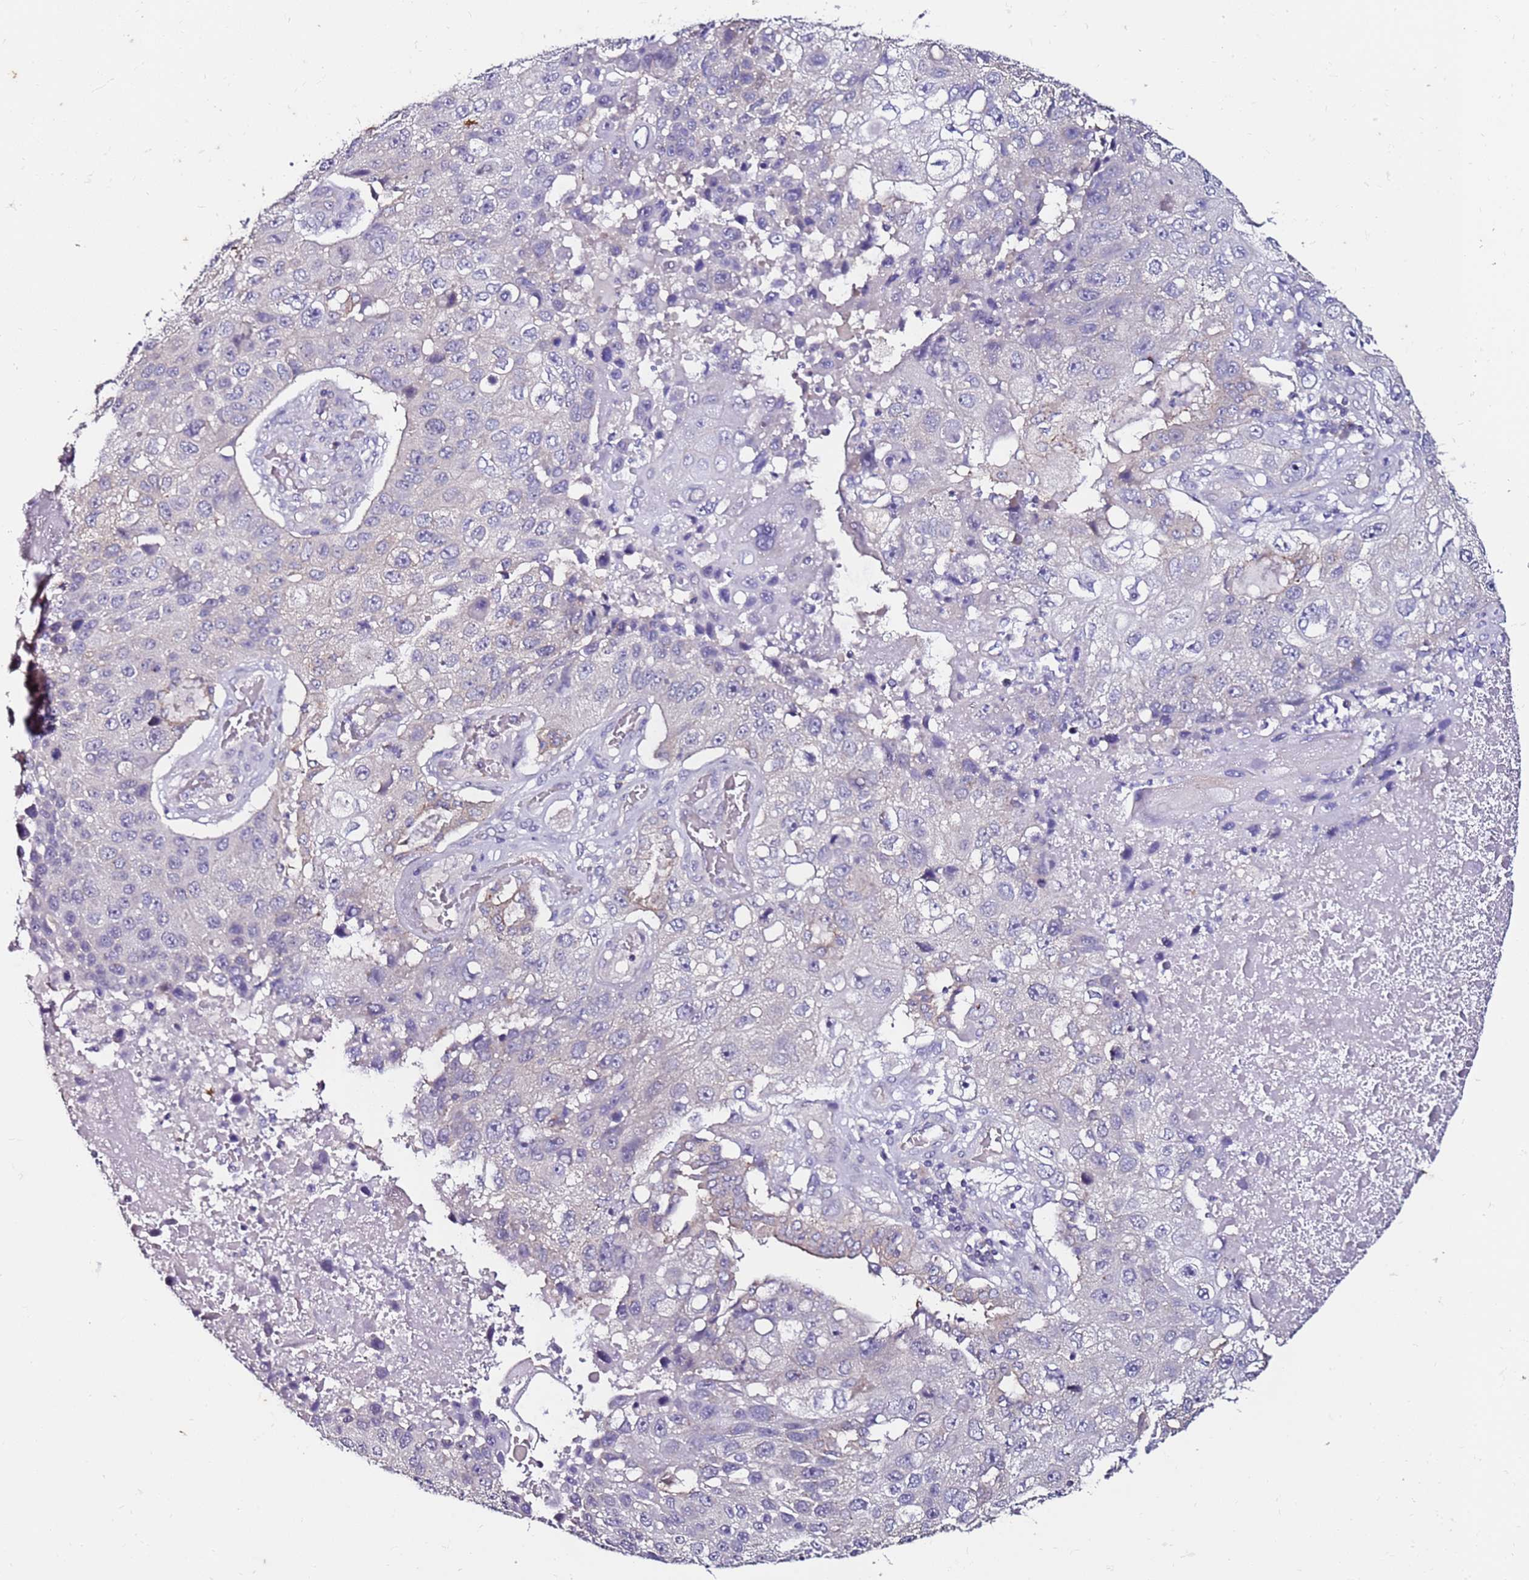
{"staining": {"intensity": "negative", "quantity": "none", "location": "none"}, "tissue": "lung cancer", "cell_type": "Tumor cells", "image_type": "cancer", "snomed": [{"axis": "morphology", "description": "Squamous cell carcinoma, NOS"}, {"axis": "topography", "description": "Lung"}], "caption": "Micrograph shows no protein staining in tumor cells of lung cancer (squamous cell carcinoma) tissue.", "gene": "SRRM5", "patient": {"sex": "male", "age": 61}}